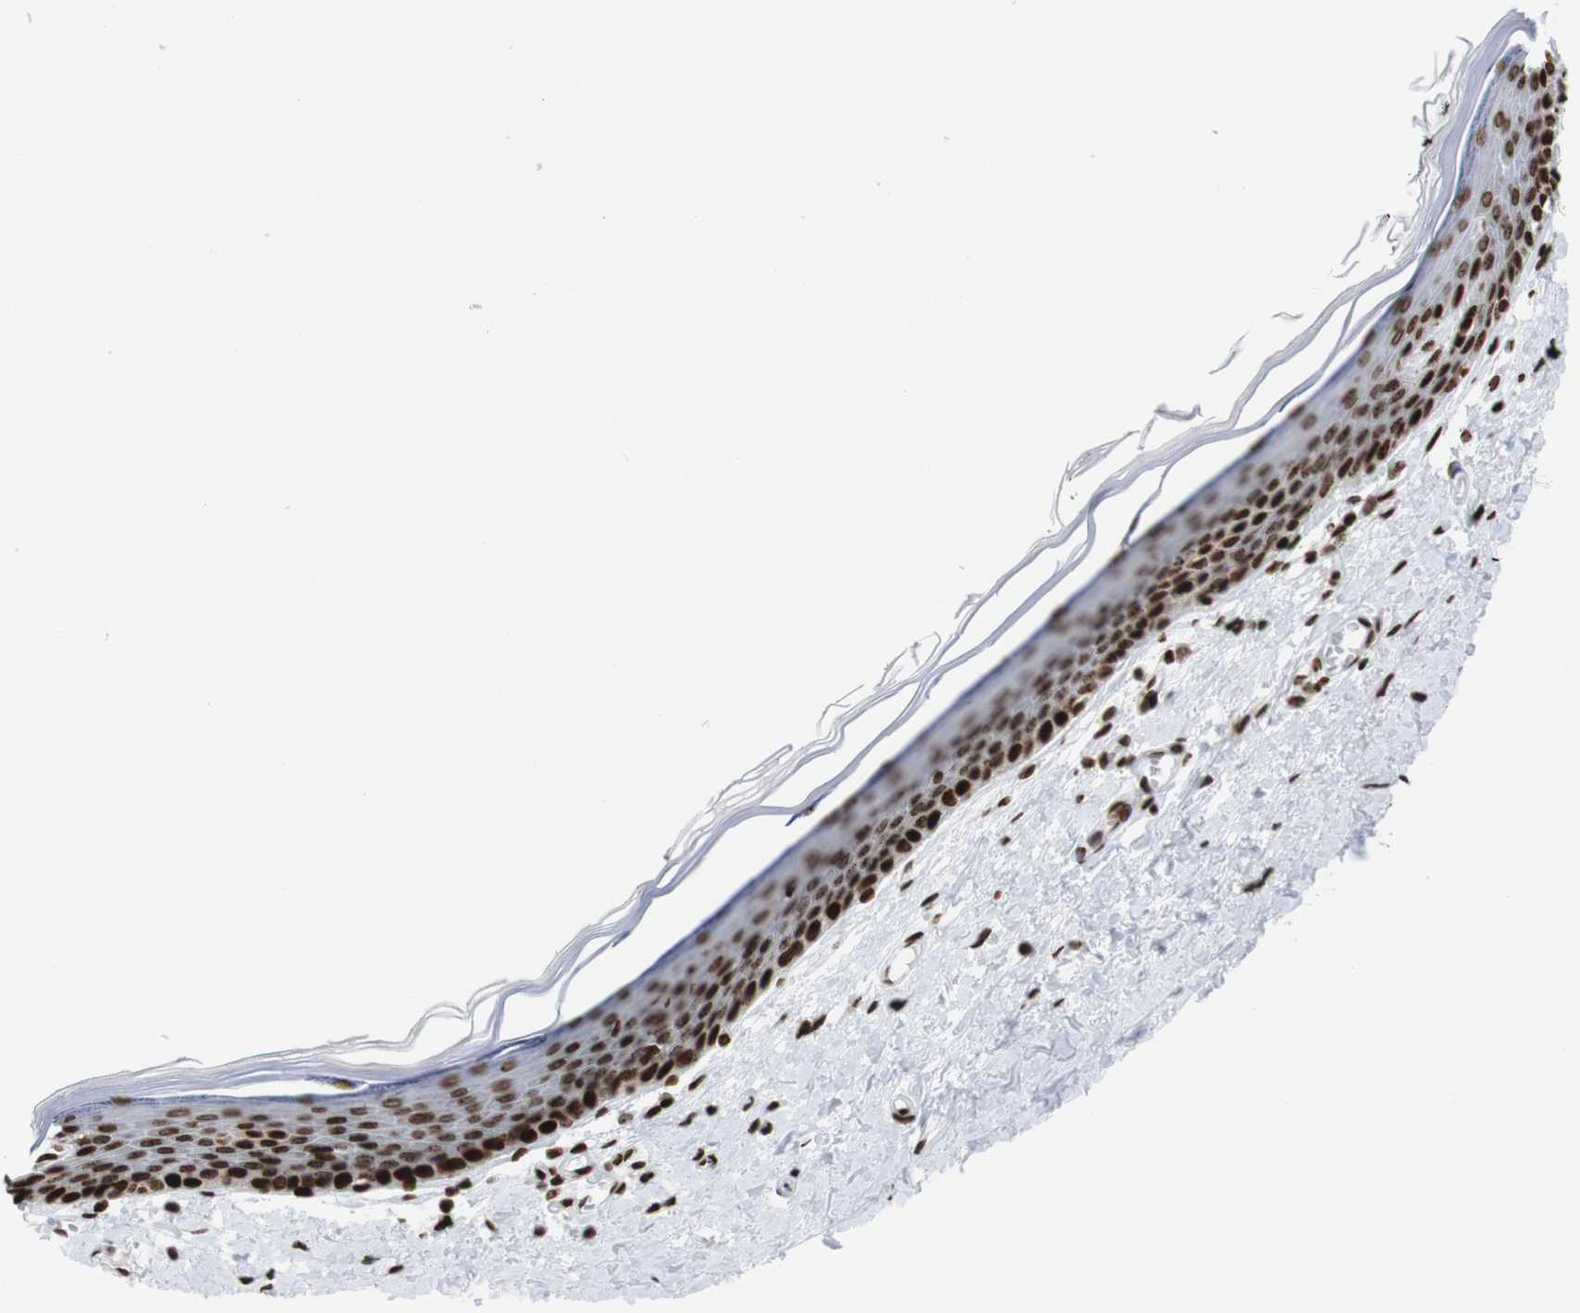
{"staining": {"intensity": "strong", "quantity": ">75%", "location": "nuclear"}, "tissue": "skin", "cell_type": "Epidermal cells", "image_type": "normal", "snomed": [{"axis": "morphology", "description": "Normal tissue, NOS"}, {"axis": "topography", "description": "Vulva"}], "caption": "Immunohistochemistry (IHC) (DAB) staining of unremarkable skin exhibits strong nuclear protein expression in about >75% of epidermal cells. The protein is stained brown, and the nuclei are stained in blue (DAB IHC with brightfield microscopy, high magnification).", "gene": "H1", "patient": {"sex": "female", "age": 54}}